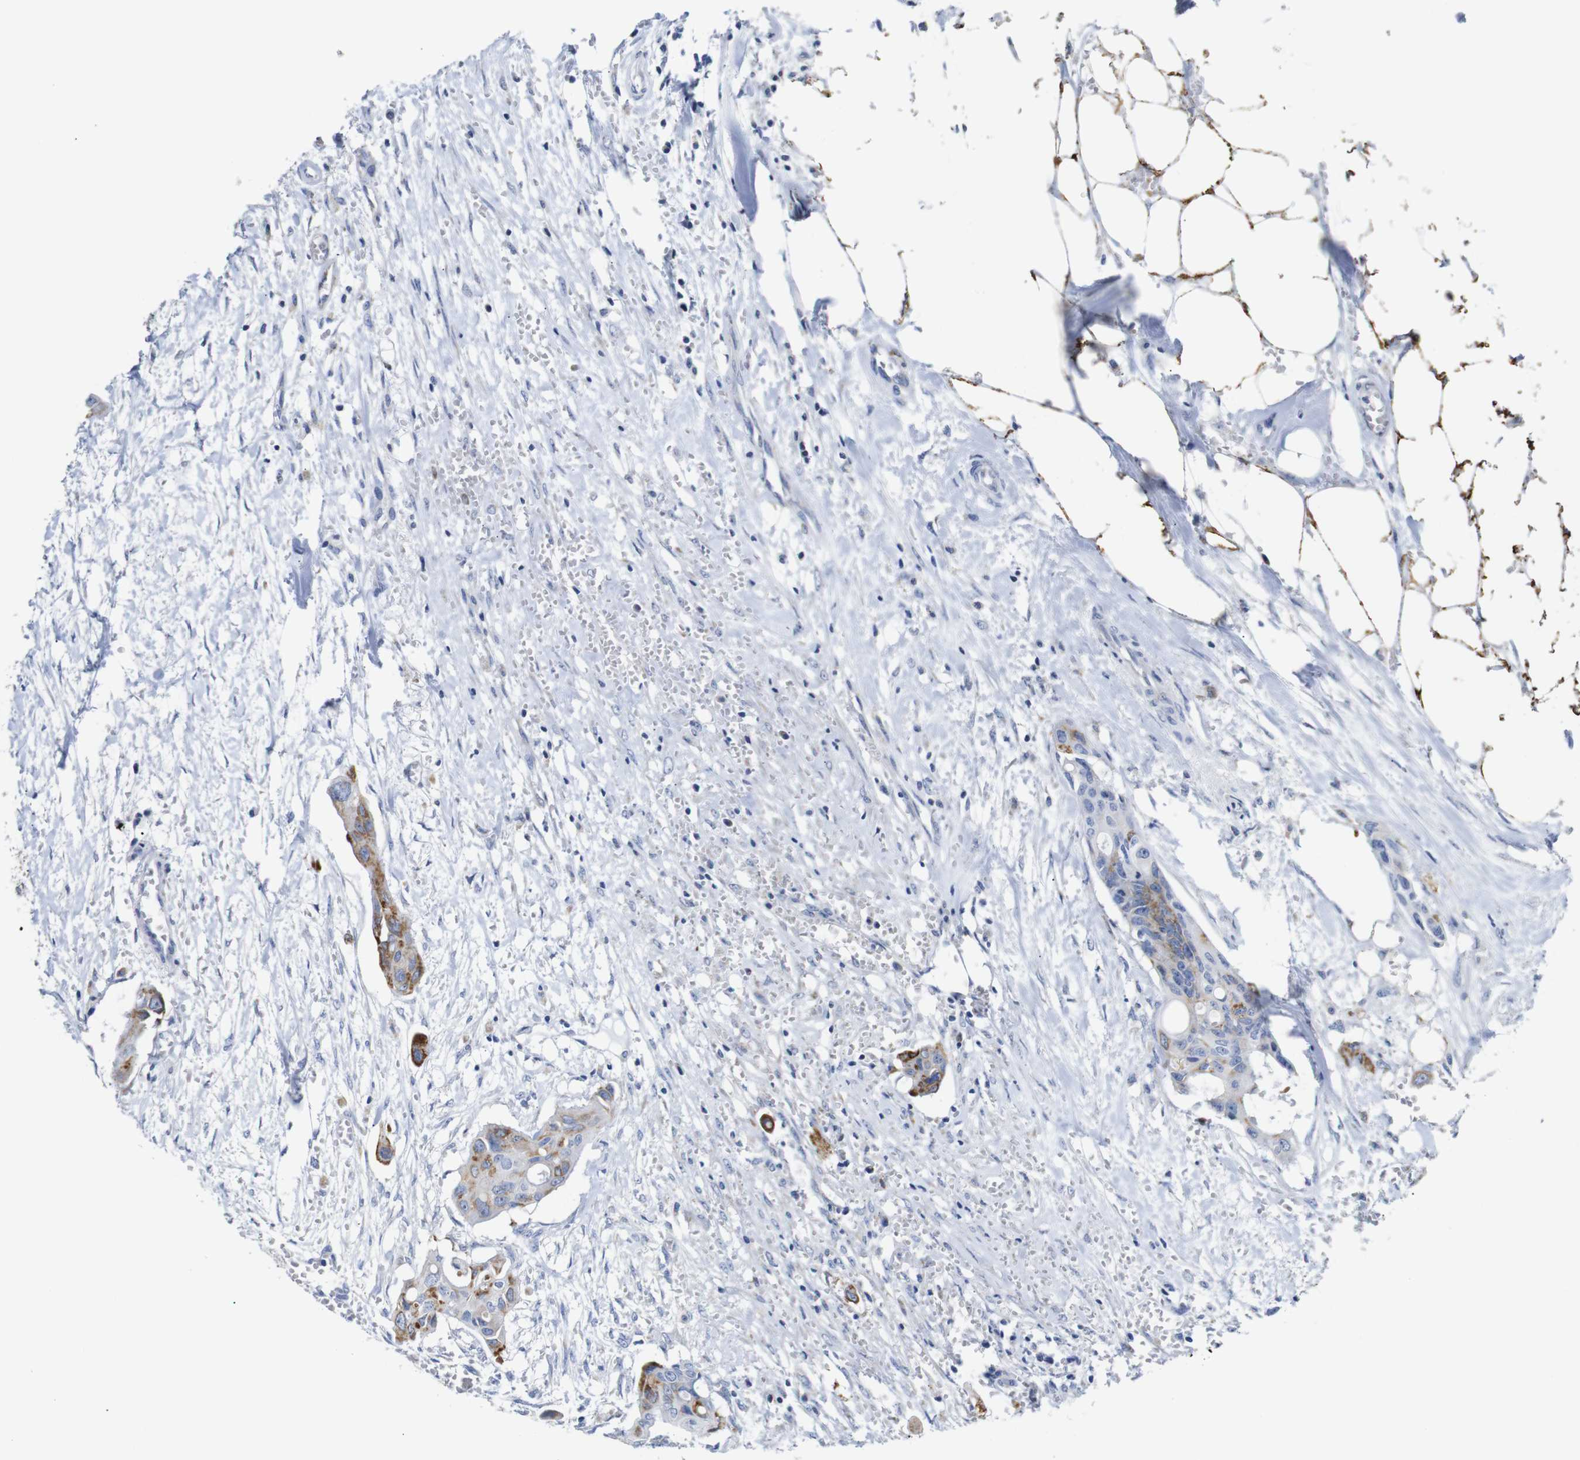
{"staining": {"intensity": "moderate", "quantity": "25%-75%", "location": "cytoplasmic/membranous"}, "tissue": "colorectal cancer", "cell_type": "Tumor cells", "image_type": "cancer", "snomed": [{"axis": "morphology", "description": "Adenocarcinoma, NOS"}, {"axis": "topography", "description": "Colon"}], "caption": "Tumor cells reveal moderate cytoplasmic/membranous positivity in approximately 25%-75% of cells in colorectal adenocarcinoma. The staining is performed using DAB (3,3'-diaminobenzidine) brown chromogen to label protein expression. The nuclei are counter-stained blue using hematoxylin.", "gene": "MAOA", "patient": {"sex": "female", "age": 57}}